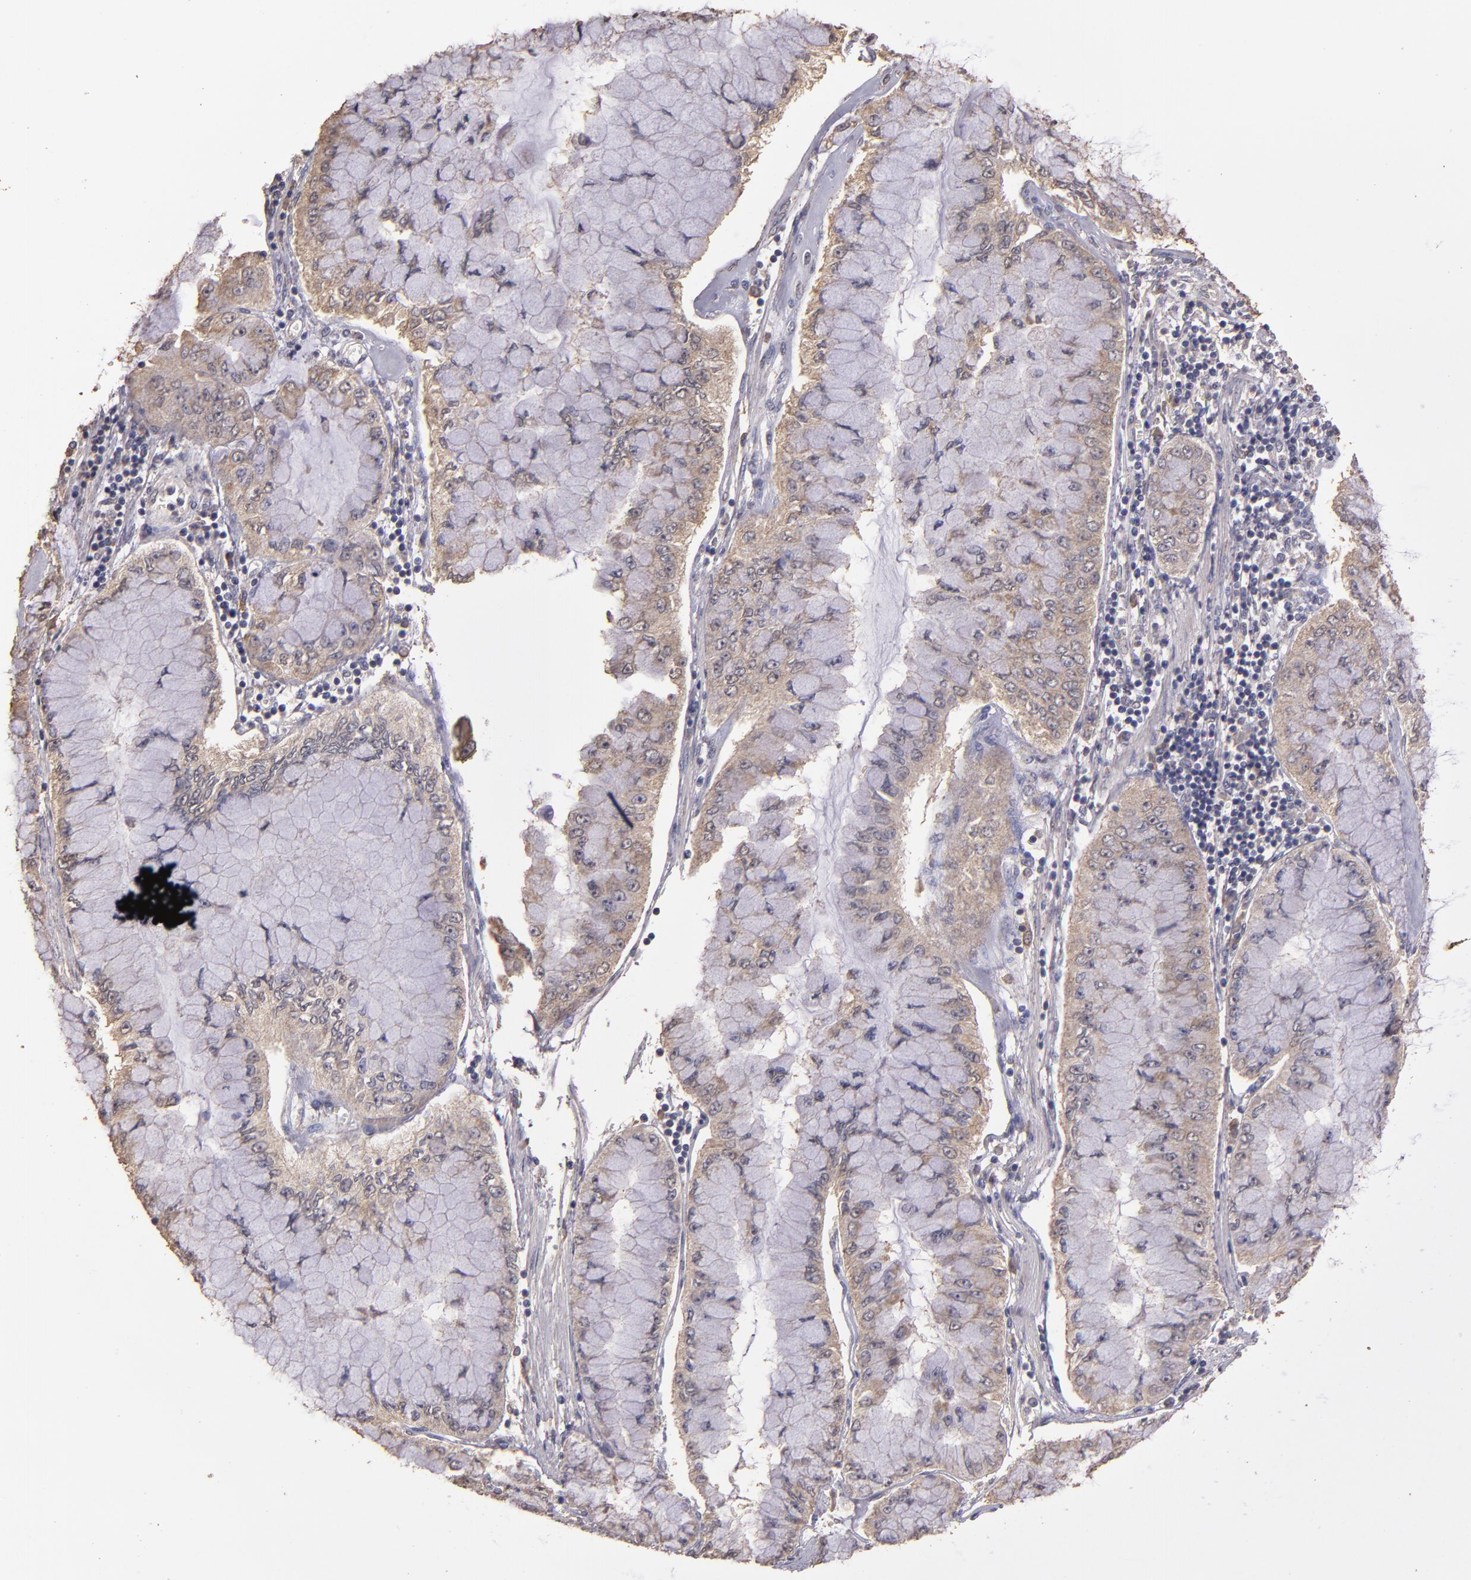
{"staining": {"intensity": "weak", "quantity": ">75%", "location": "cytoplasmic/membranous"}, "tissue": "liver cancer", "cell_type": "Tumor cells", "image_type": "cancer", "snomed": [{"axis": "morphology", "description": "Cholangiocarcinoma"}, {"axis": "topography", "description": "Liver"}], "caption": "Liver cancer stained with a brown dye demonstrates weak cytoplasmic/membranous positive staining in approximately >75% of tumor cells.", "gene": "HECTD1", "patient": {"sex": "female", "age": 79}}